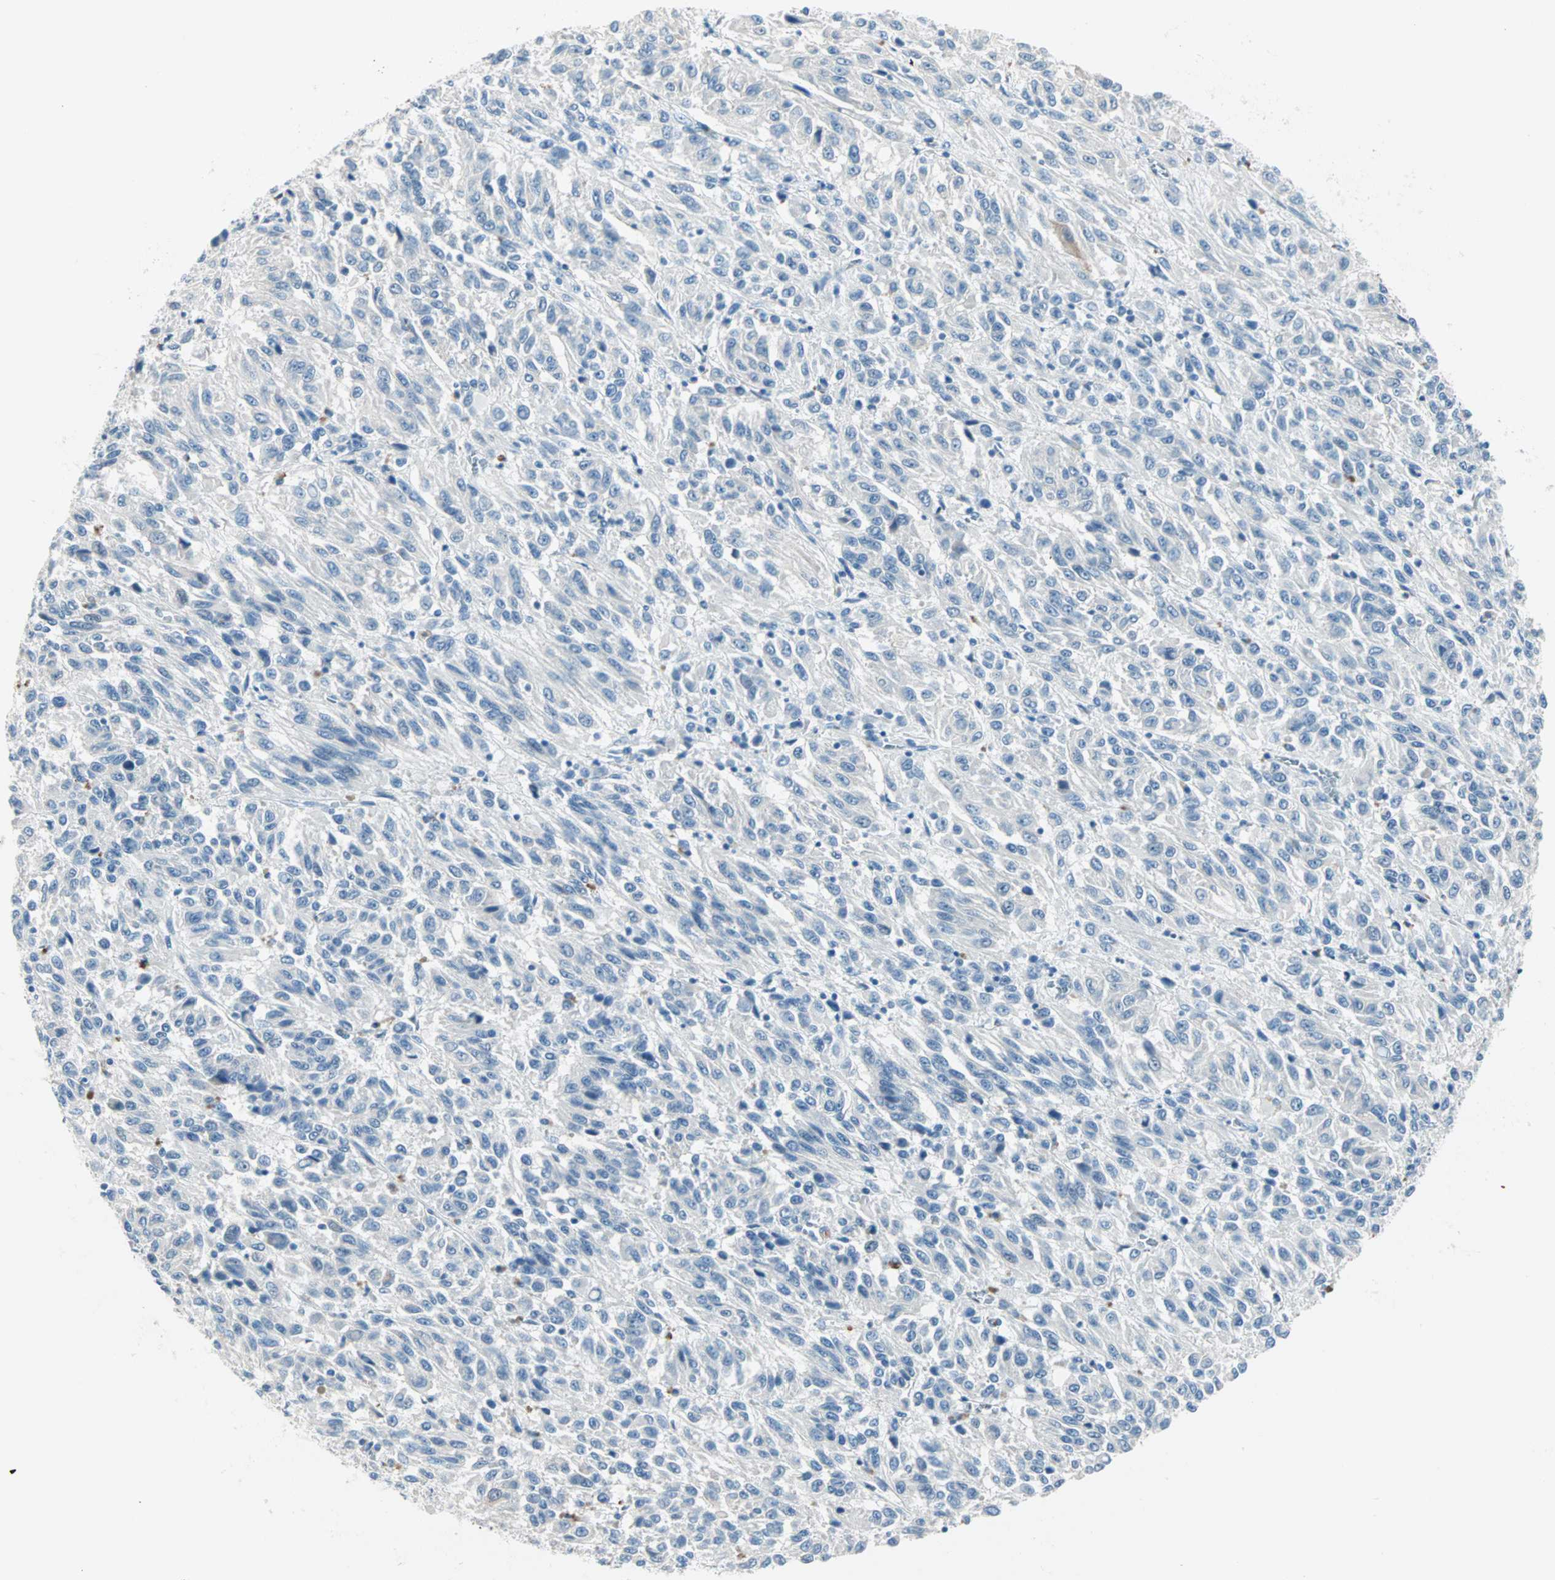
{"staining": {"intensity": "negative", "quantity": "none", "location": "none"}, "tissue": "melanoma", "cell_type": "Tumor cells", "image_type": "cancer", "snomed": [{"axis": "morphology", "description": "Malignant melanoma, Metastatic site"}, {"axis": "topography", "description": "Lung"}], "caption": "The immunohistochemistry micrograph has no significant staining in tumor cells of malignant melanoma (metastatic site) tissue.", "gene": "SULT1C2", "patient": {"sex": "male", "age": 64}}